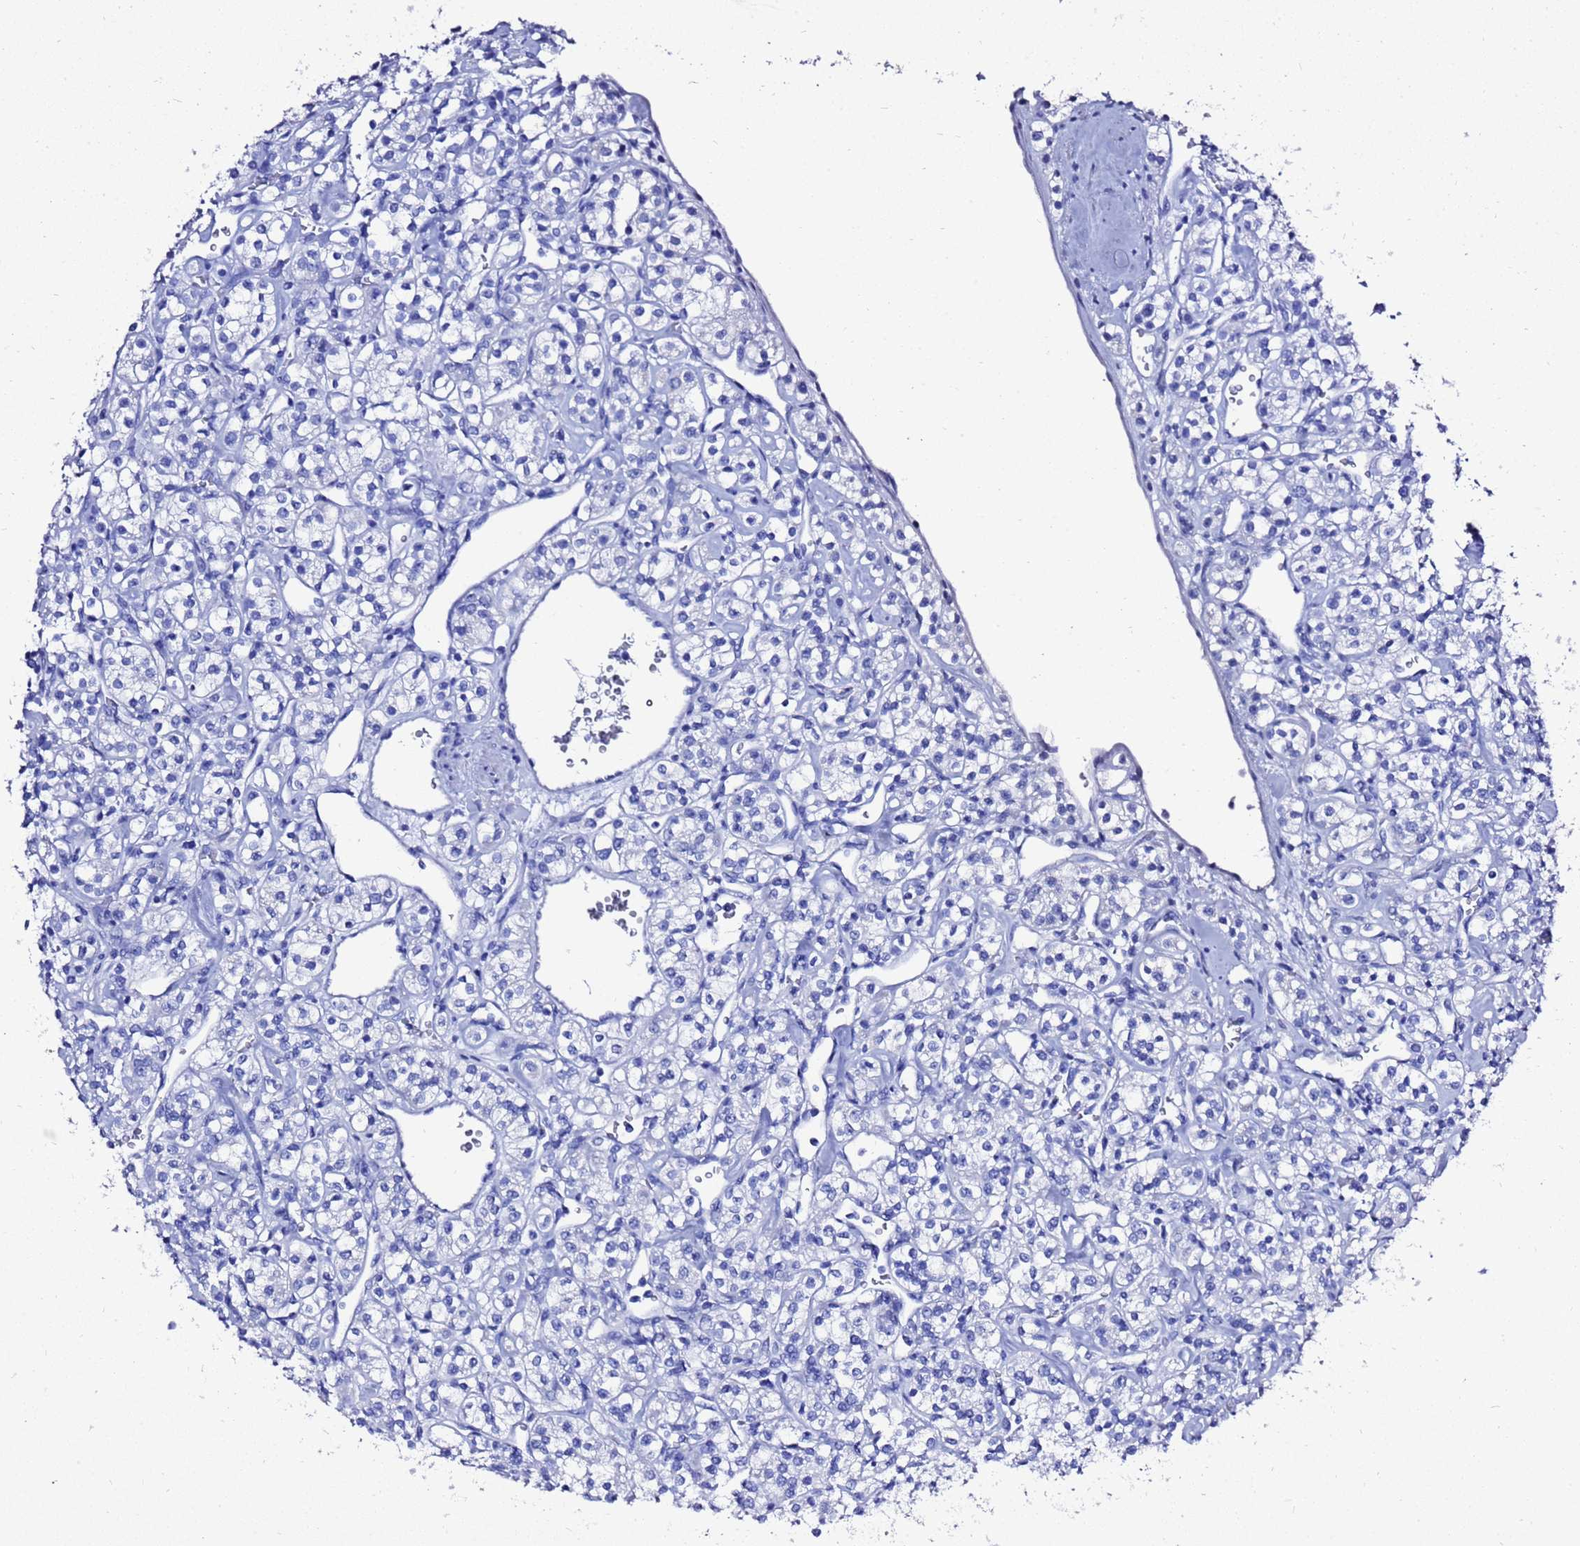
{"staining": {"intensity": "negative", "quantity": "none", "location": "none"}, "tissue": "renal cancer", "cell_type": "Tumor cells", "image_type": "cancer", "snomed": [{"axis": "morphology", "description": "Adenocarcinoma, NOS"}, {"axis": "topography", "description": "Kidney"}], "caption": "High magnification brightfield microscopy of renal adenocarcinoma stained with DAB (3,3'-diaminobenzidine) (brown) and counterstained with hematoxylin (blue): tumor cells show no significant positivity. The staining is performed using DAB brown chromogen with nuclei counter-stained in using hematoxylin.", "gene": "LIPF", "patient": {"sex": "male", "age": 77}}